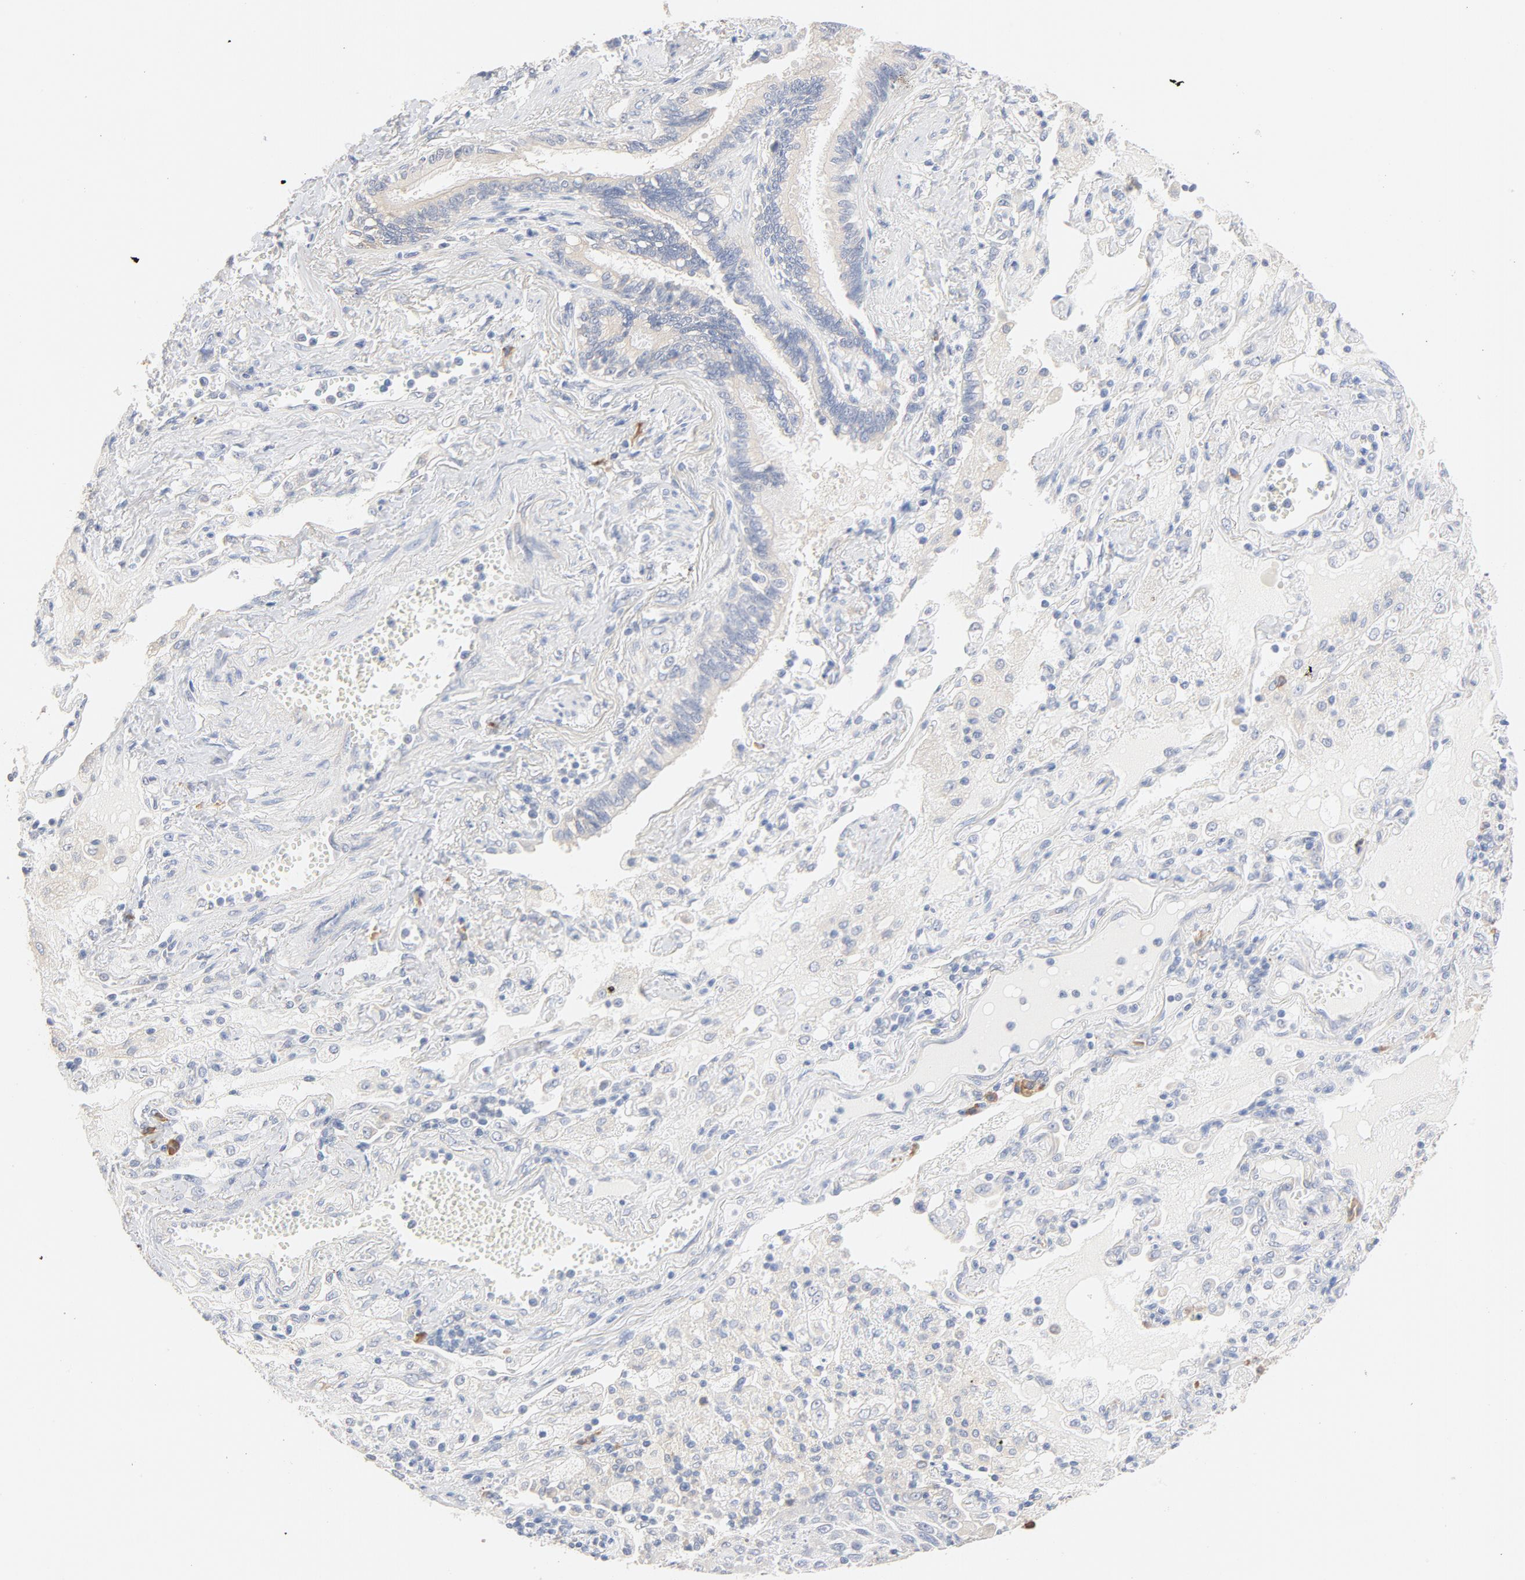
{"staining": {"intensity": "negative", "quantity": "none", "location": "none"}, "tissue": "lung cancer", "cell_type": "Tumor cells", "image_type": "cancer", "snomed": [{"axis": "morphology", "description": "Squamous cell carcinoma, NOS"}, {"axis": "topography", "description": "Lung"}], "caption": "Lung cancer (squamous cell carcinoma) was stained to show a protein in brown. There is no significant positivity in tumor cells.", "gene": "TLR4", "patient": {"sex": "female", "age": 76}}